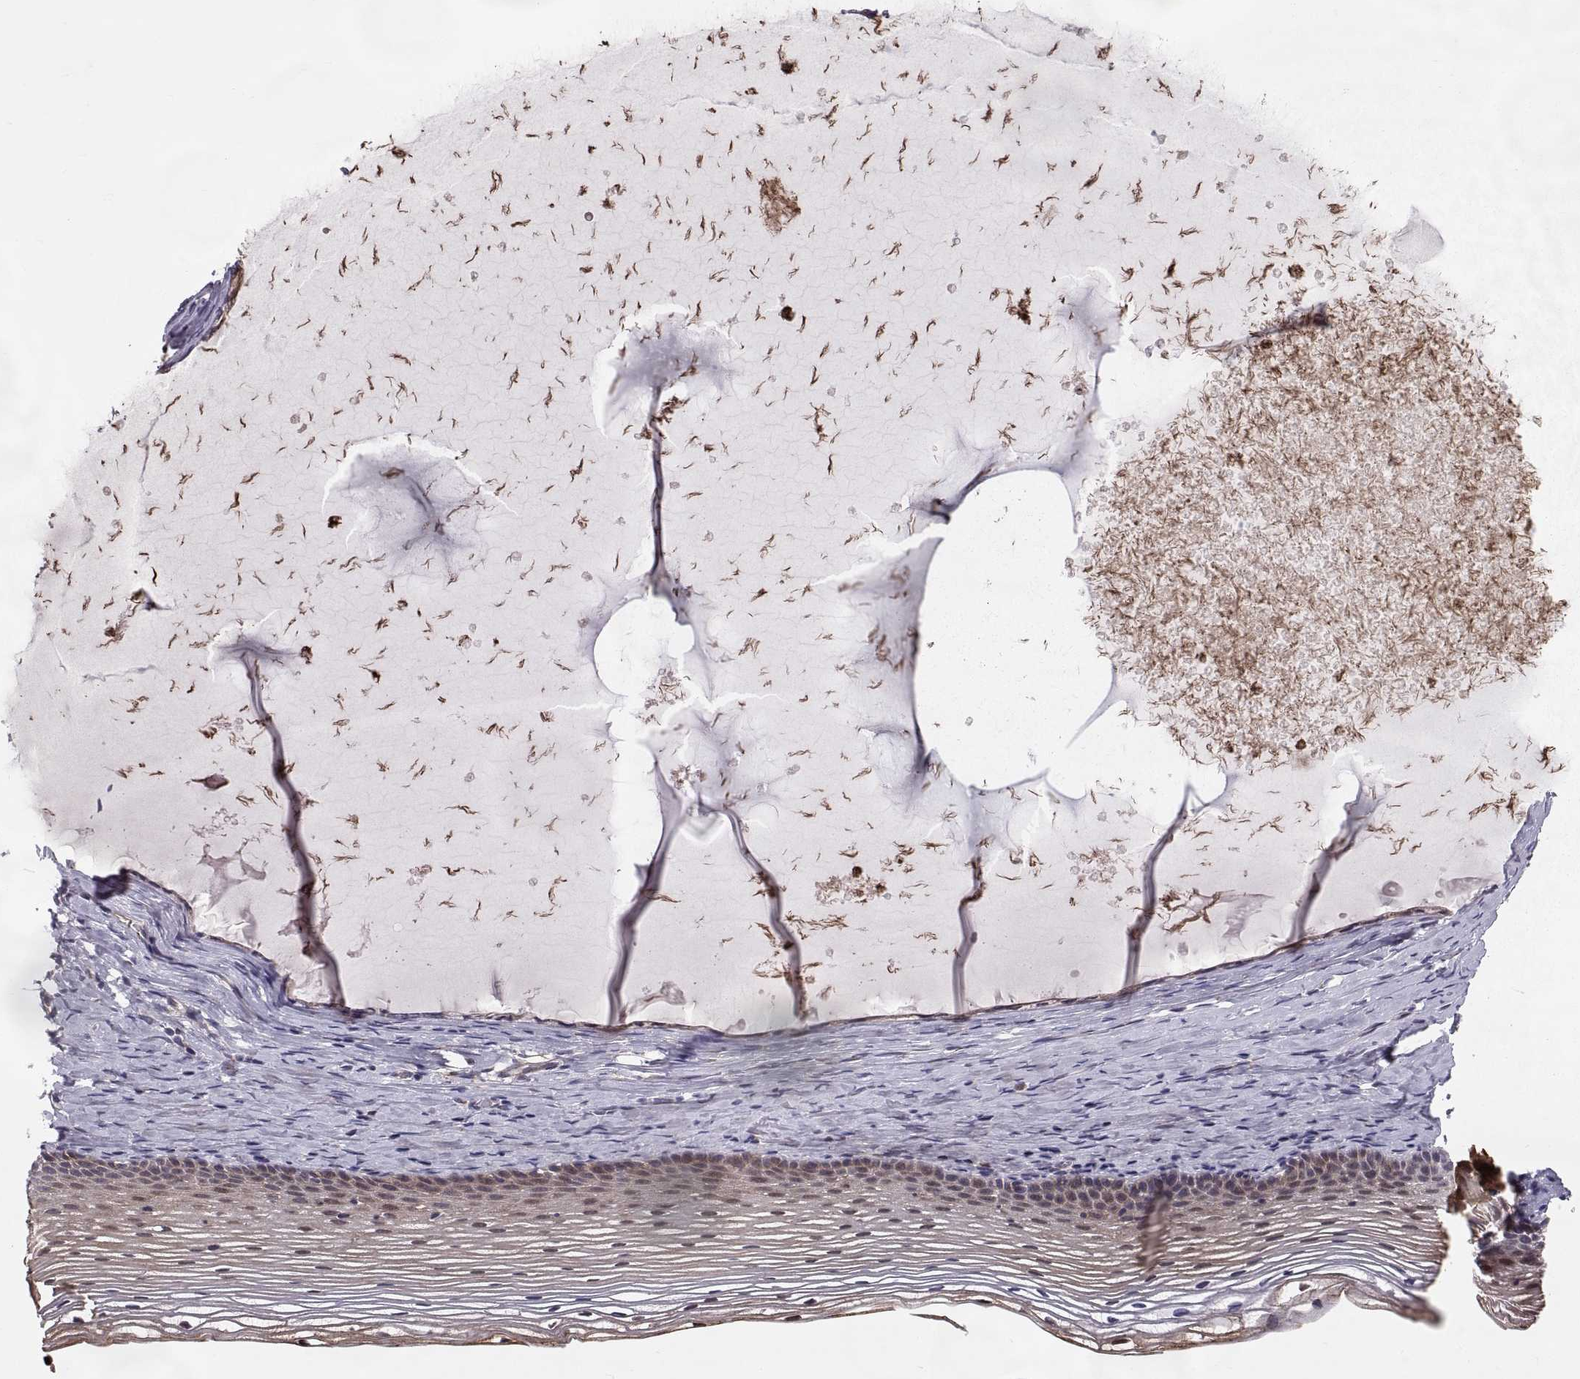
{"staining": {"intensity": "weak", "quantity": "25%-75%", "location": "cytoplasmic/membranous"}, "tissue": "cervix", "cell_type": "Glandular cells", "image_type": "normal", "snomed": [{"axis": "morphology", "description": "Normal tissue, NOS"}, {"axis": "topography", "description": "Cervix"}], "caption": "Immunohistochemical staining of normal human cervix reveals low levels of weak cytoplasmic/membranous expression in approximately 25%-75% of glandular cells.", "gene": "TESC", "patient": {"sex": "female", "age": 39}}